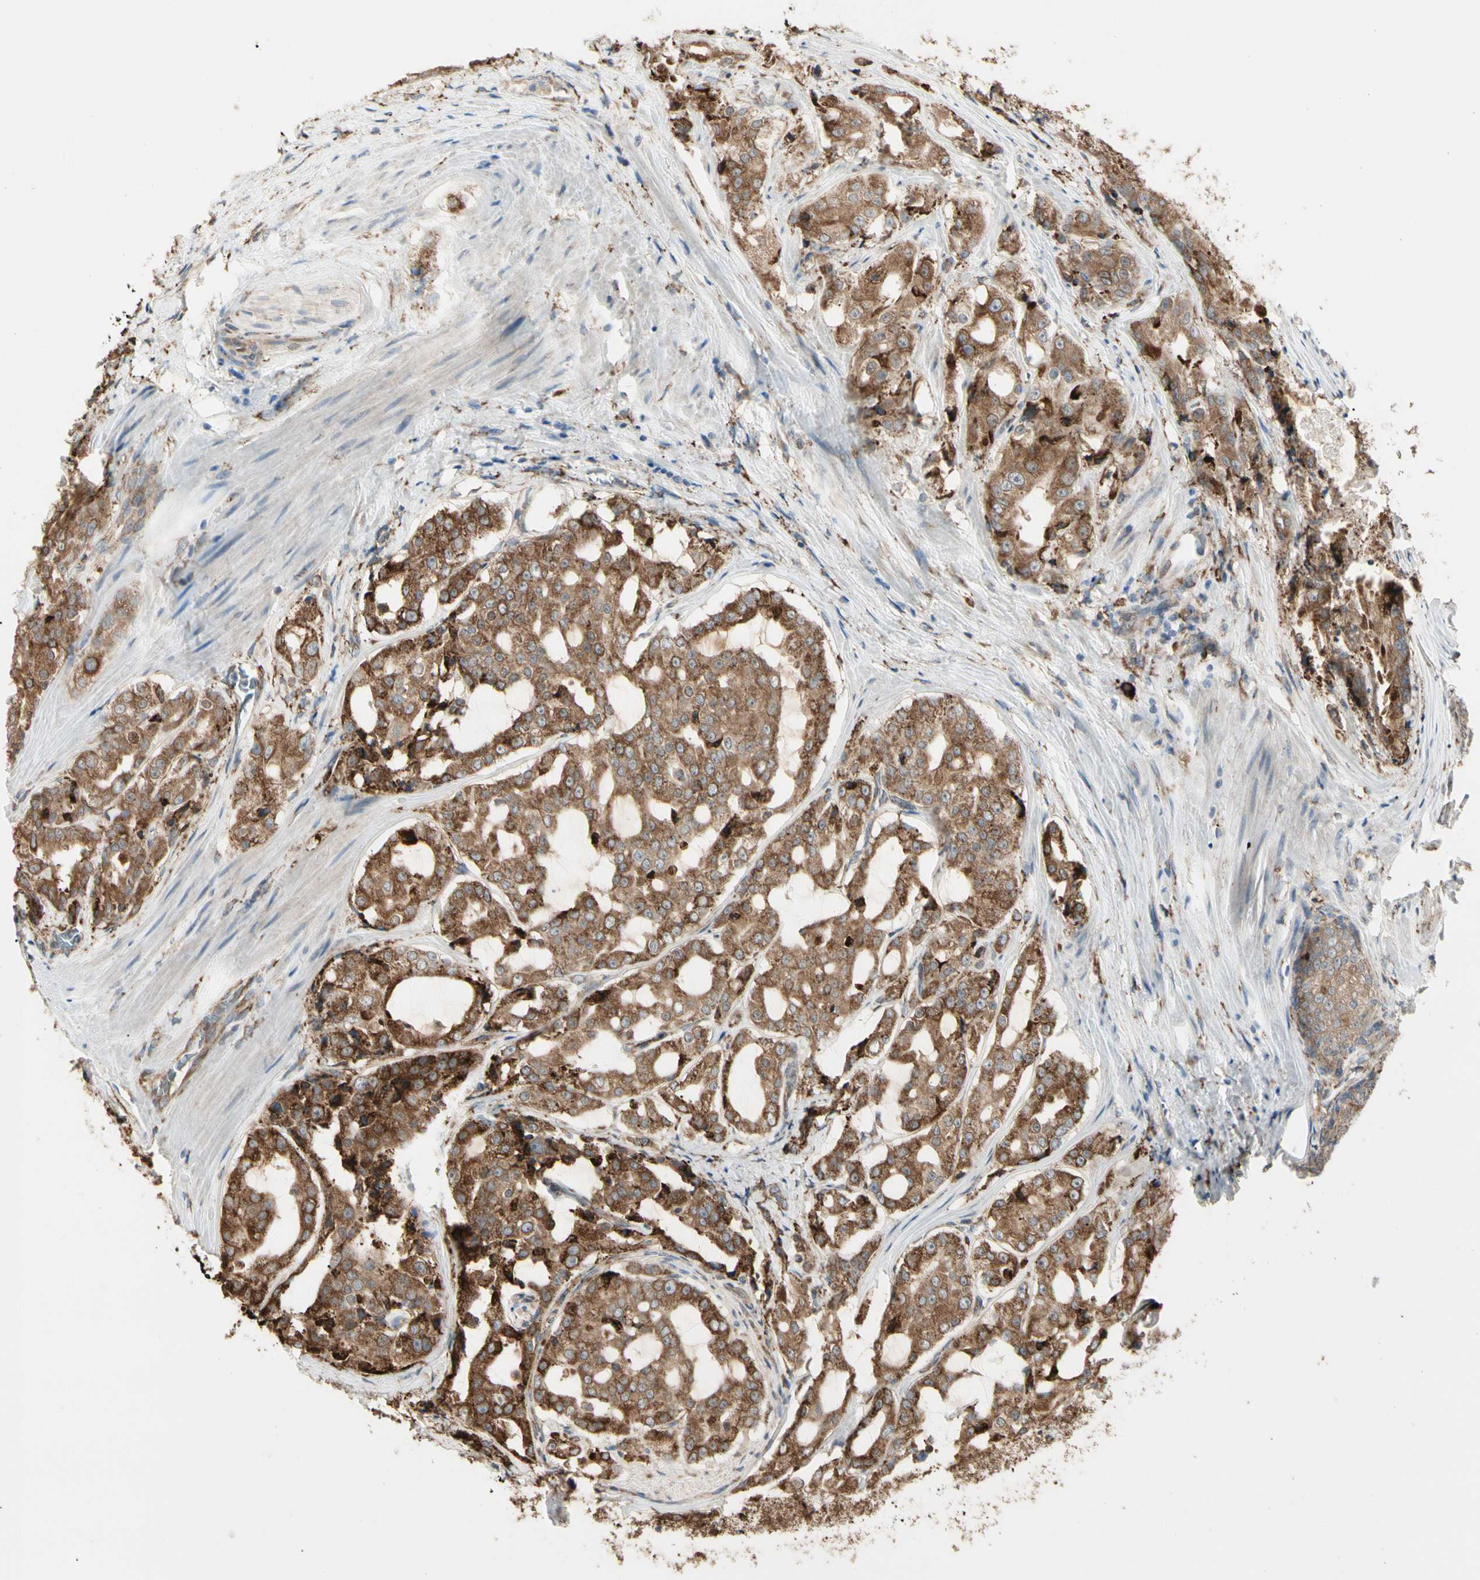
{"staining": {"intensity": "strong", "quantity": ">75%", "location": "cytoplasmic/membranous"}, "tissue": "prostate cancer", "cell_type": "Tumor cells", "image_type": "cancer", "snomed": [{"axis": "morphology", "description": "Adenocarcinoma, High grade"}, {"axis": "topography", "description": "Prostate"}], "caption": "Immunohistochemistry (DAB (3,3'-diaminobenzidine)) staining of prostate high-grade adenocarcinoma exhibits strong cytoplasmic/membranous protein staining in approximately >75% of tumor cells.", "gene": "HSP90B1", "patient": {"sex": "male", "age": 73}}